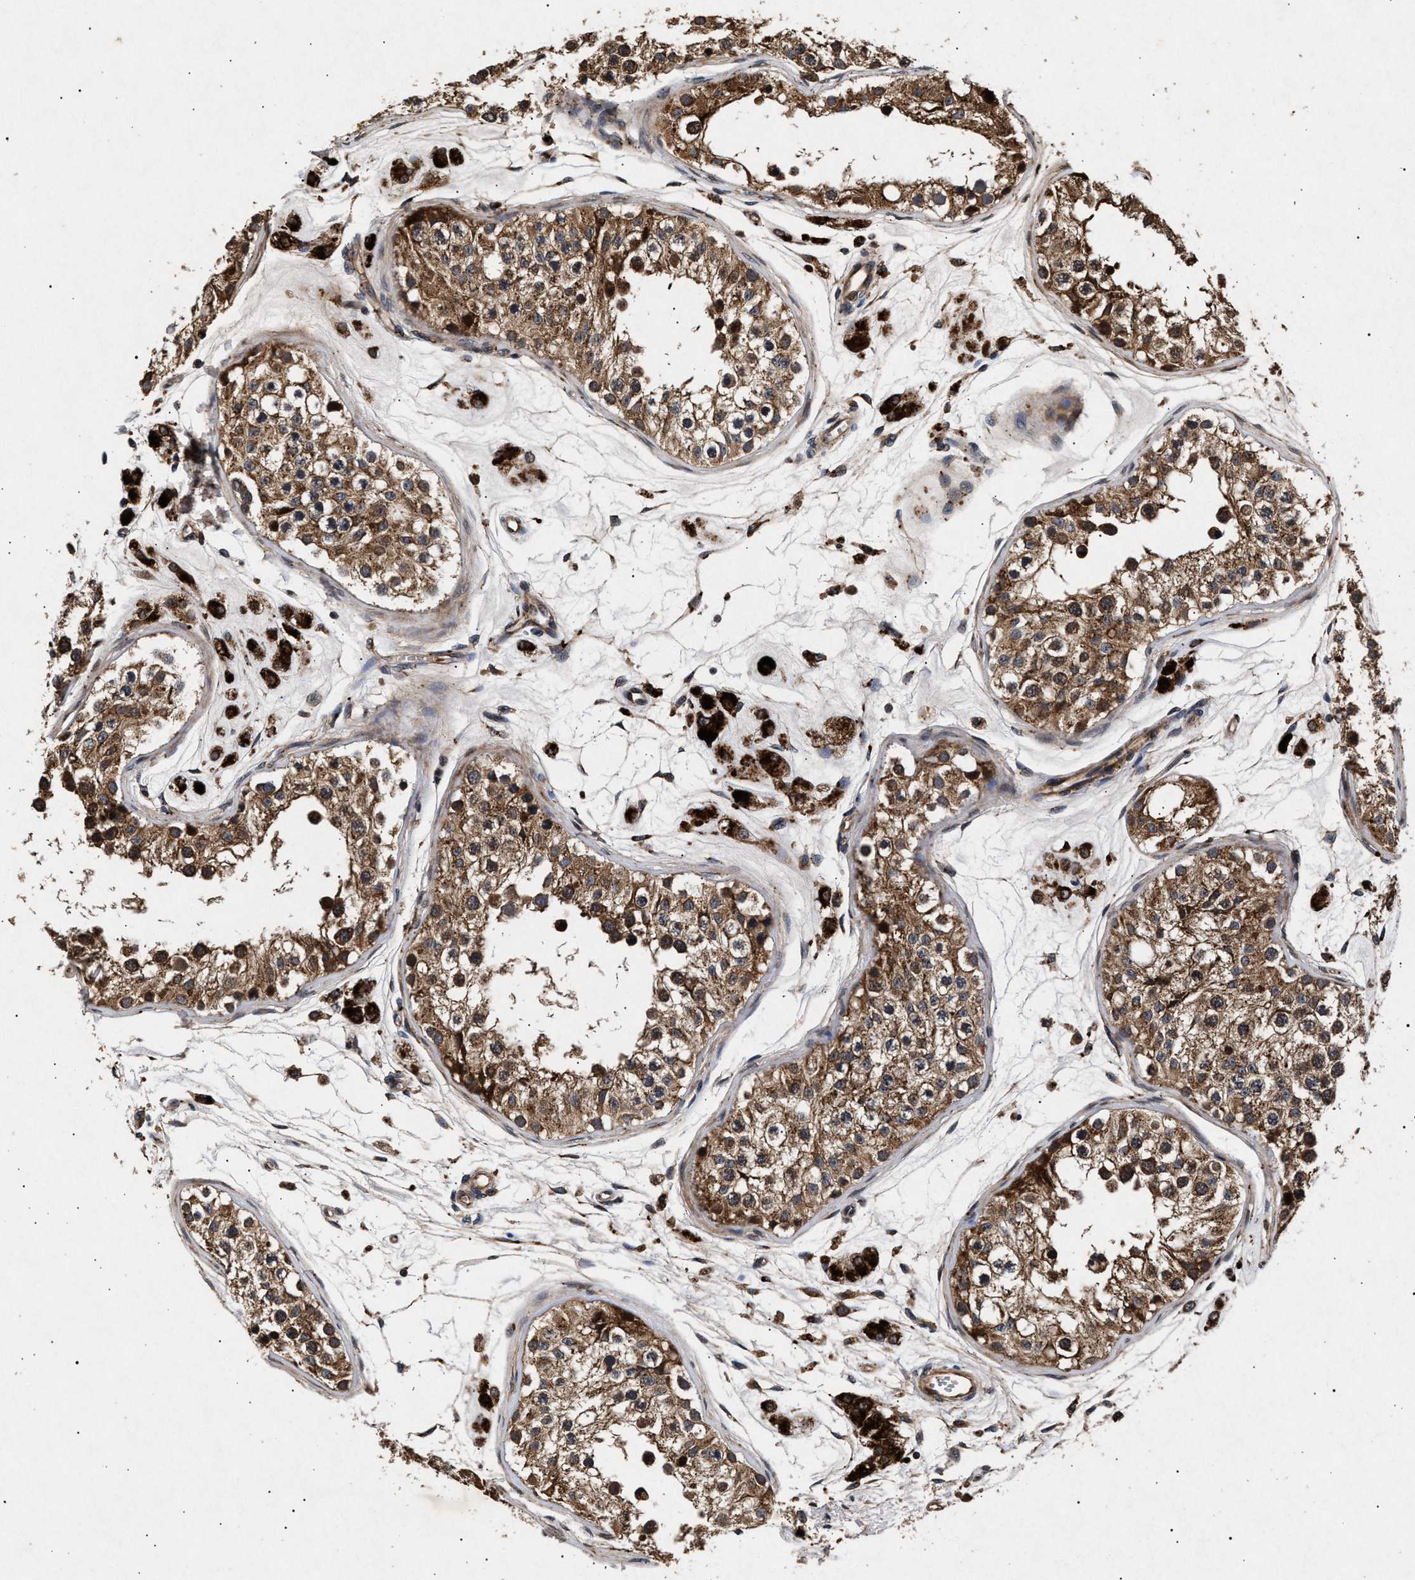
{"staining": {"intensity": "strong", "quantity": ">75%", "location": "cytoplasmic/membranous"}, "tissue": "testis", "cell_type": "Cells in seminiferous ducts", "image_type": "normal", "snomed": [{"axis": "morphology", "description": "Normal tissue, NOS"}, {"axis": "morphology", "description": "Adenocarcinoma, metastatic, NOS"}, {"axis": "topography", "description": "Testis"}], "caption": "This is an image of IHC staining of benign testis, which shows strong positivity in the cytoplasmic/membranous of cells in seminiferous ducts.", "gene": "ITGB5", "patient": {"sex": "male", "age": 26}}